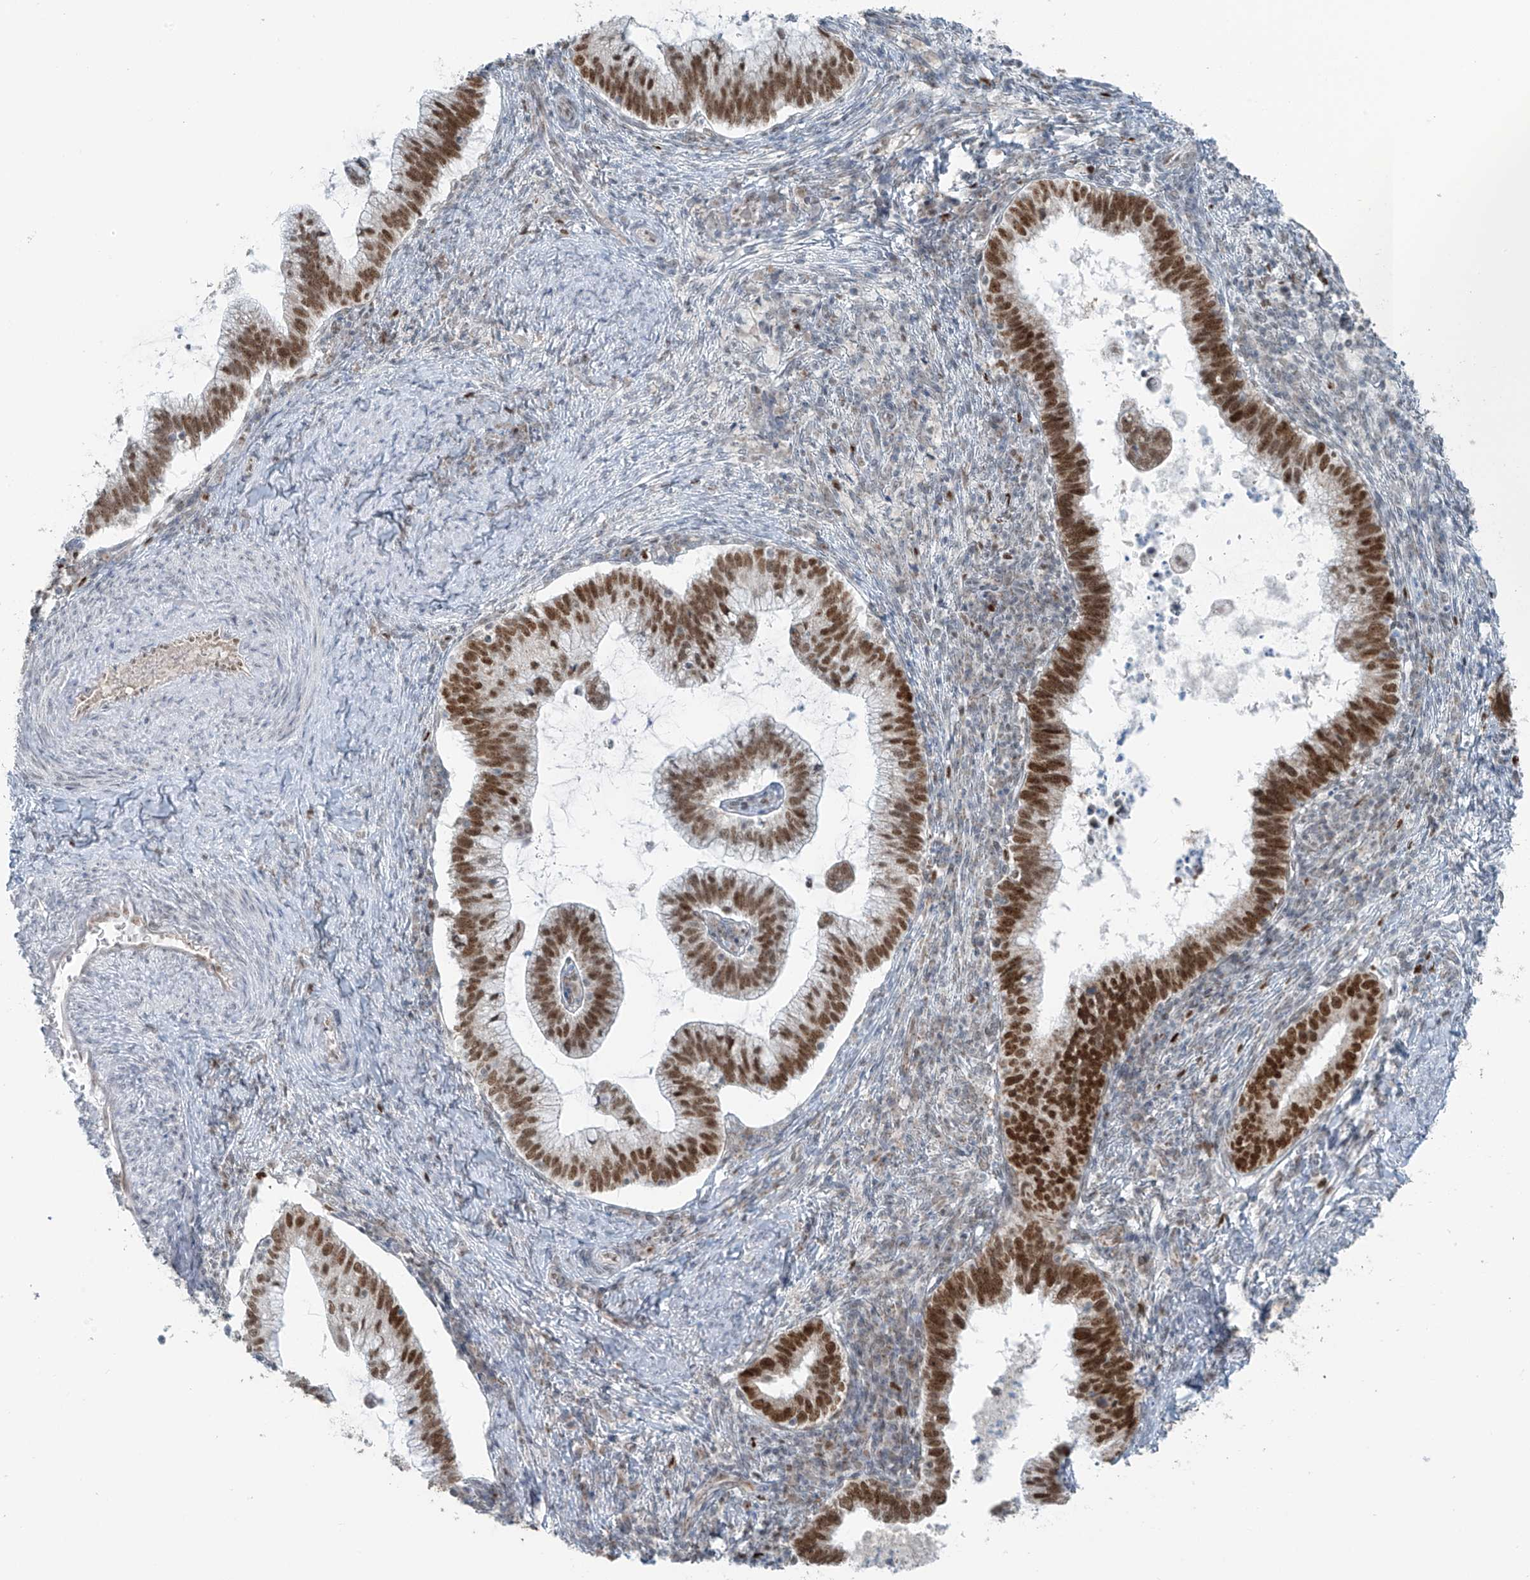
{"staining": {"intensity": "strong", "quantity": ">75%", "location": "nuclear"}, "tissue": "cervical cancer", "cell_type": "Tumor cells", "image_type": "cancer", "snomed": [{"axis": "morphology", "description": "Adenocarcinoma, NOS"}, {"axis": "topography", "description": "Cervix"}], "caption": "Cervical adenocarcinoma stained for a protein (brown) shows strong nuclear positive expression in about >75% of tumor cells.", "gene": "WRNIP1", "patient": {"sex": "female", "age": 36}}